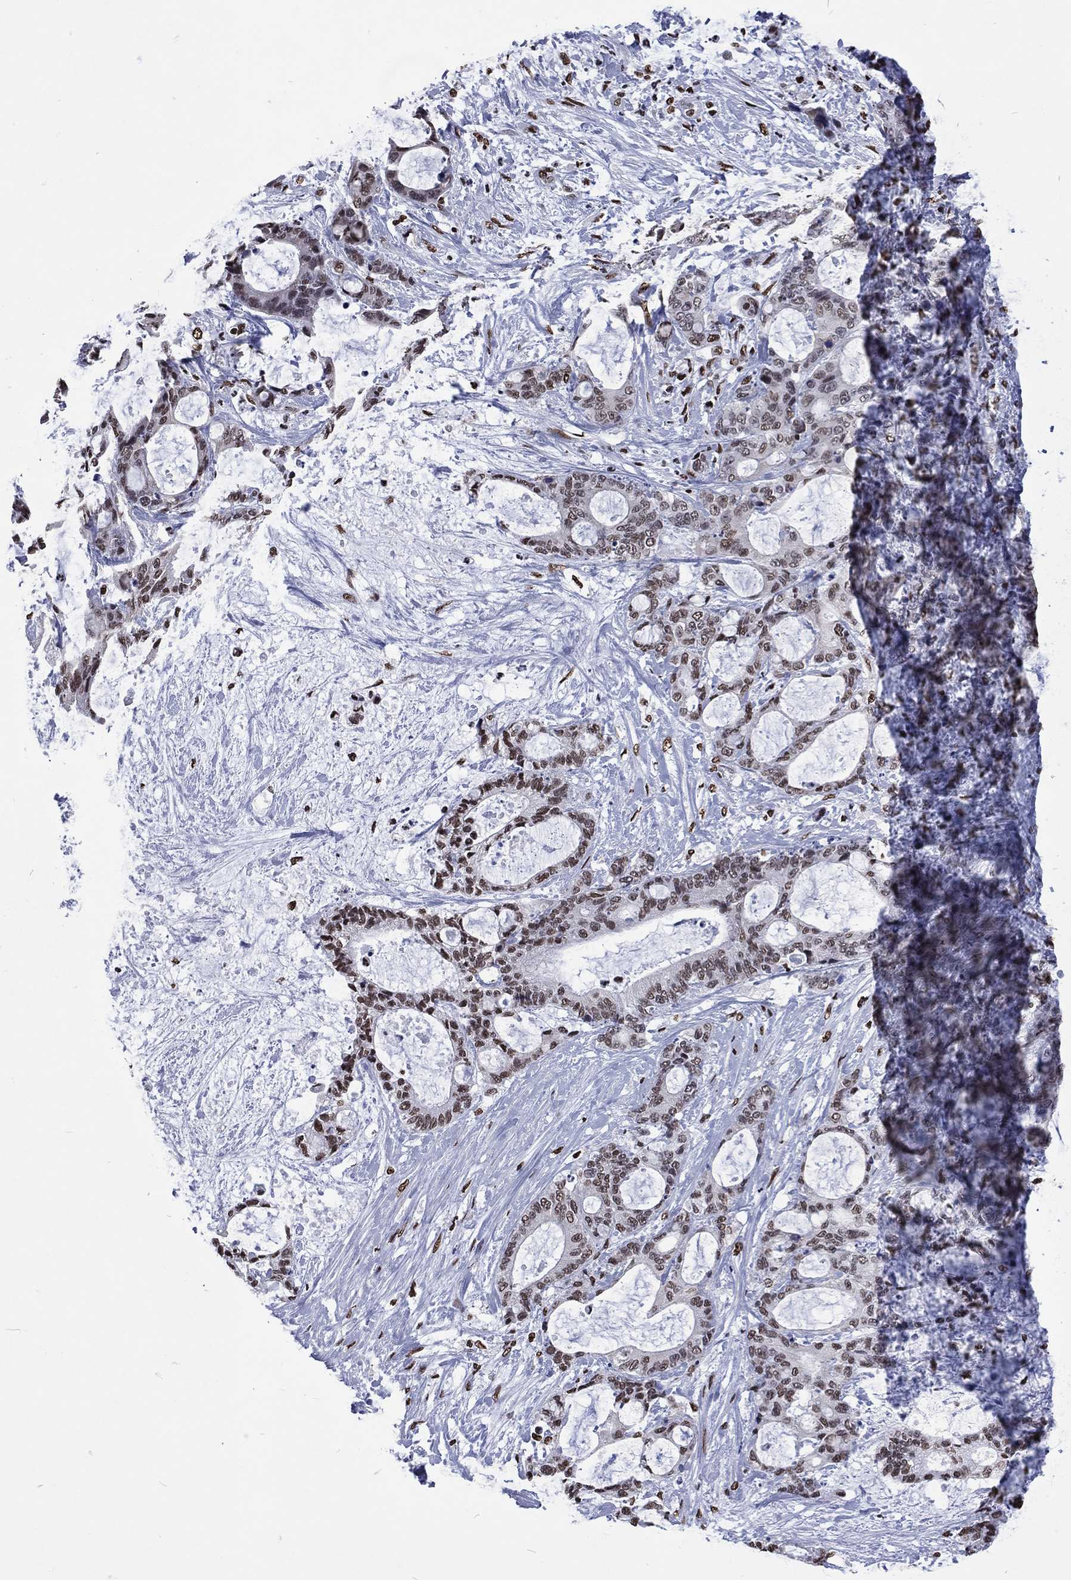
{"staining": {"intensity": "moderate", "quantity": ">75%", "location": "nuclear"}, "tissue": "liver cancer", "cell_type": "Tumor cells", "image_type": "cancer", "snomed": [{"axis": "morphology", "description": "Normal tissue, NOS"}, {"axis": "morphology", "description": "Cholangiocarcinoma"}, {"axis": "topography", "description": "Liver"}, {"axis": "topography", "description": "Peripheral nerve tissue"}], "caption": "IHC (DAB) staining of liver cancer shows moderate nuclear protein expression in approximately >75% of tumor cells.", "gene": "RETREG2", "patient": {"sex": "female", "age": 73}}